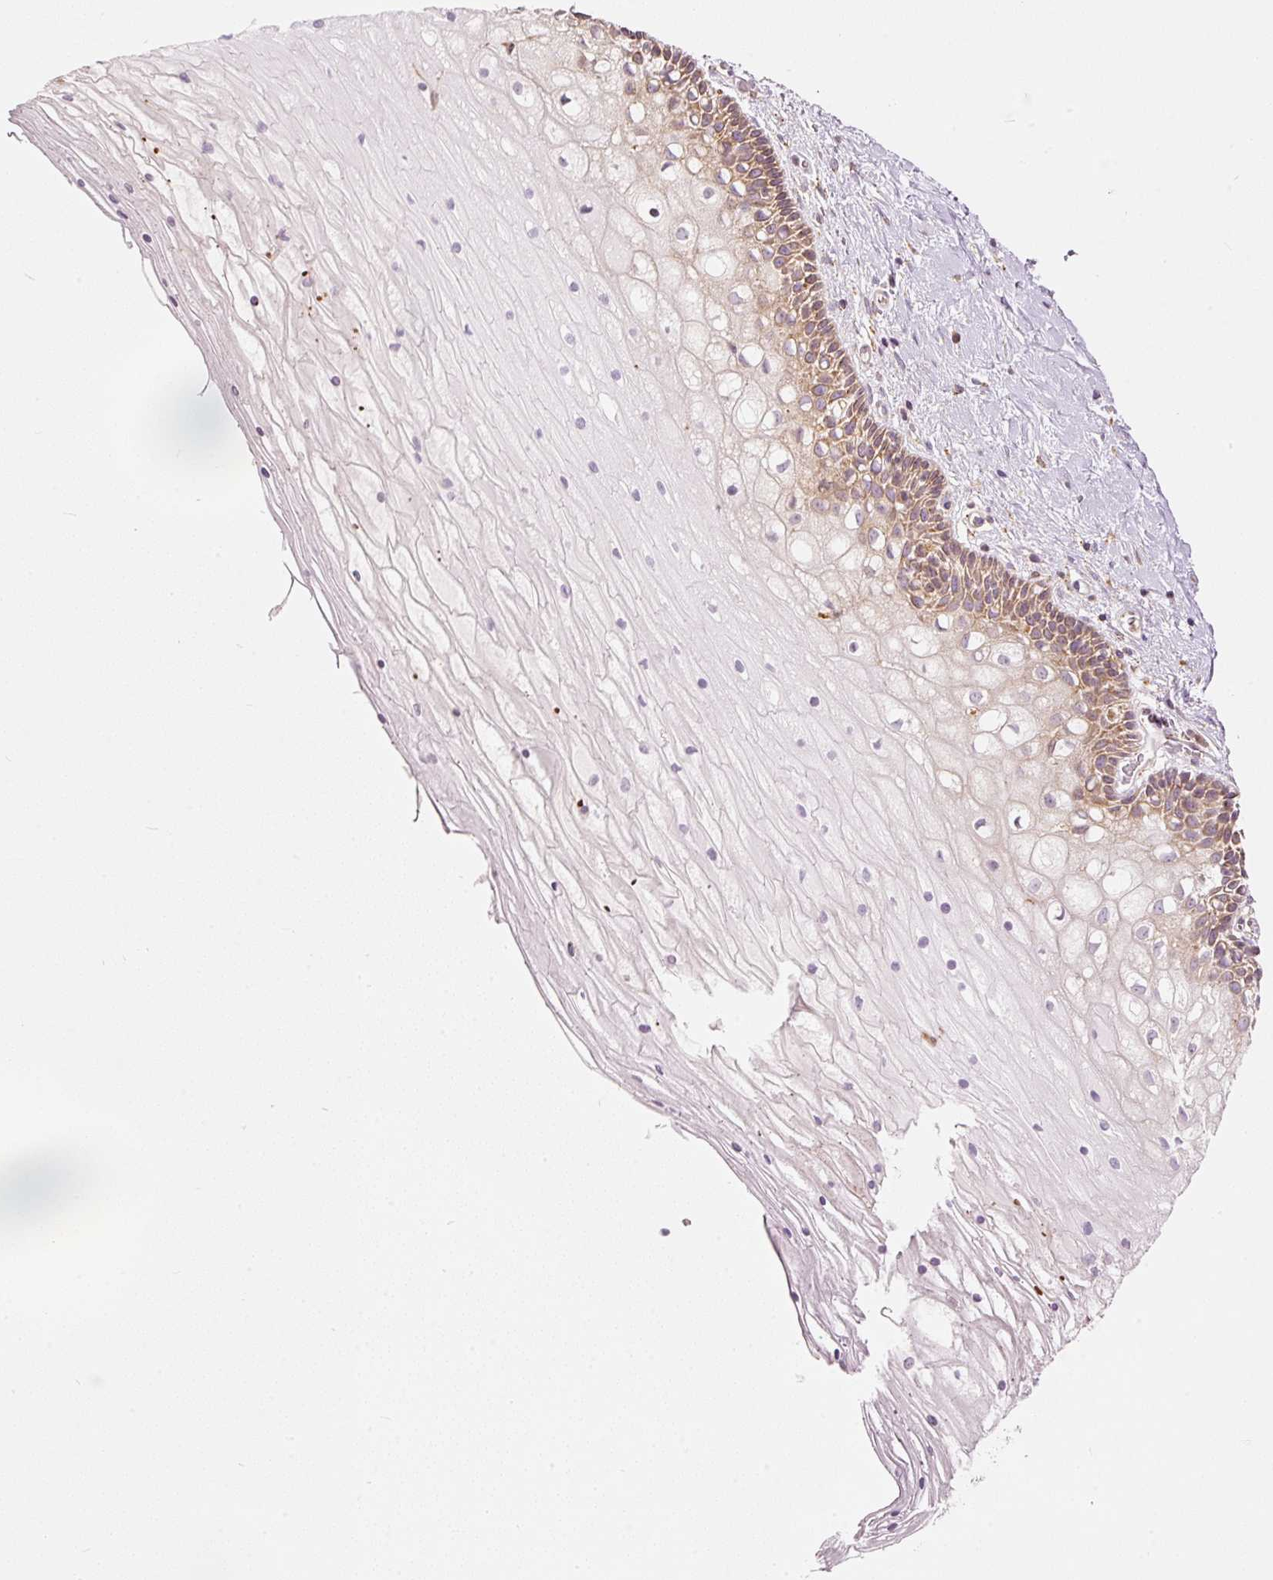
{"staining": {"intensity": "weak", "quantity": "25%-75%", "location": "cytoplasmic/membranous"}, "tissue": "cervix", "cell_type": "Glandular cells", "image_type": "normal", "snomed": [{"axis": "morphology", "description": "Normal tissue, NOS"}, {"axis": "topography", "description": "Cervix"}], "caption": "A high-resolution photomicrograph shows IHC staining of normal cervix, which demonstrates weak cytoplasmic/membranous expression in approximately 25%-75% of glandular cells. Immunohistochemistry (ihc) stains the protein in brown and the nuclei are stained blue.", "gene": "SNAPC5", "patient": {"sex": "female", "age": 36}}